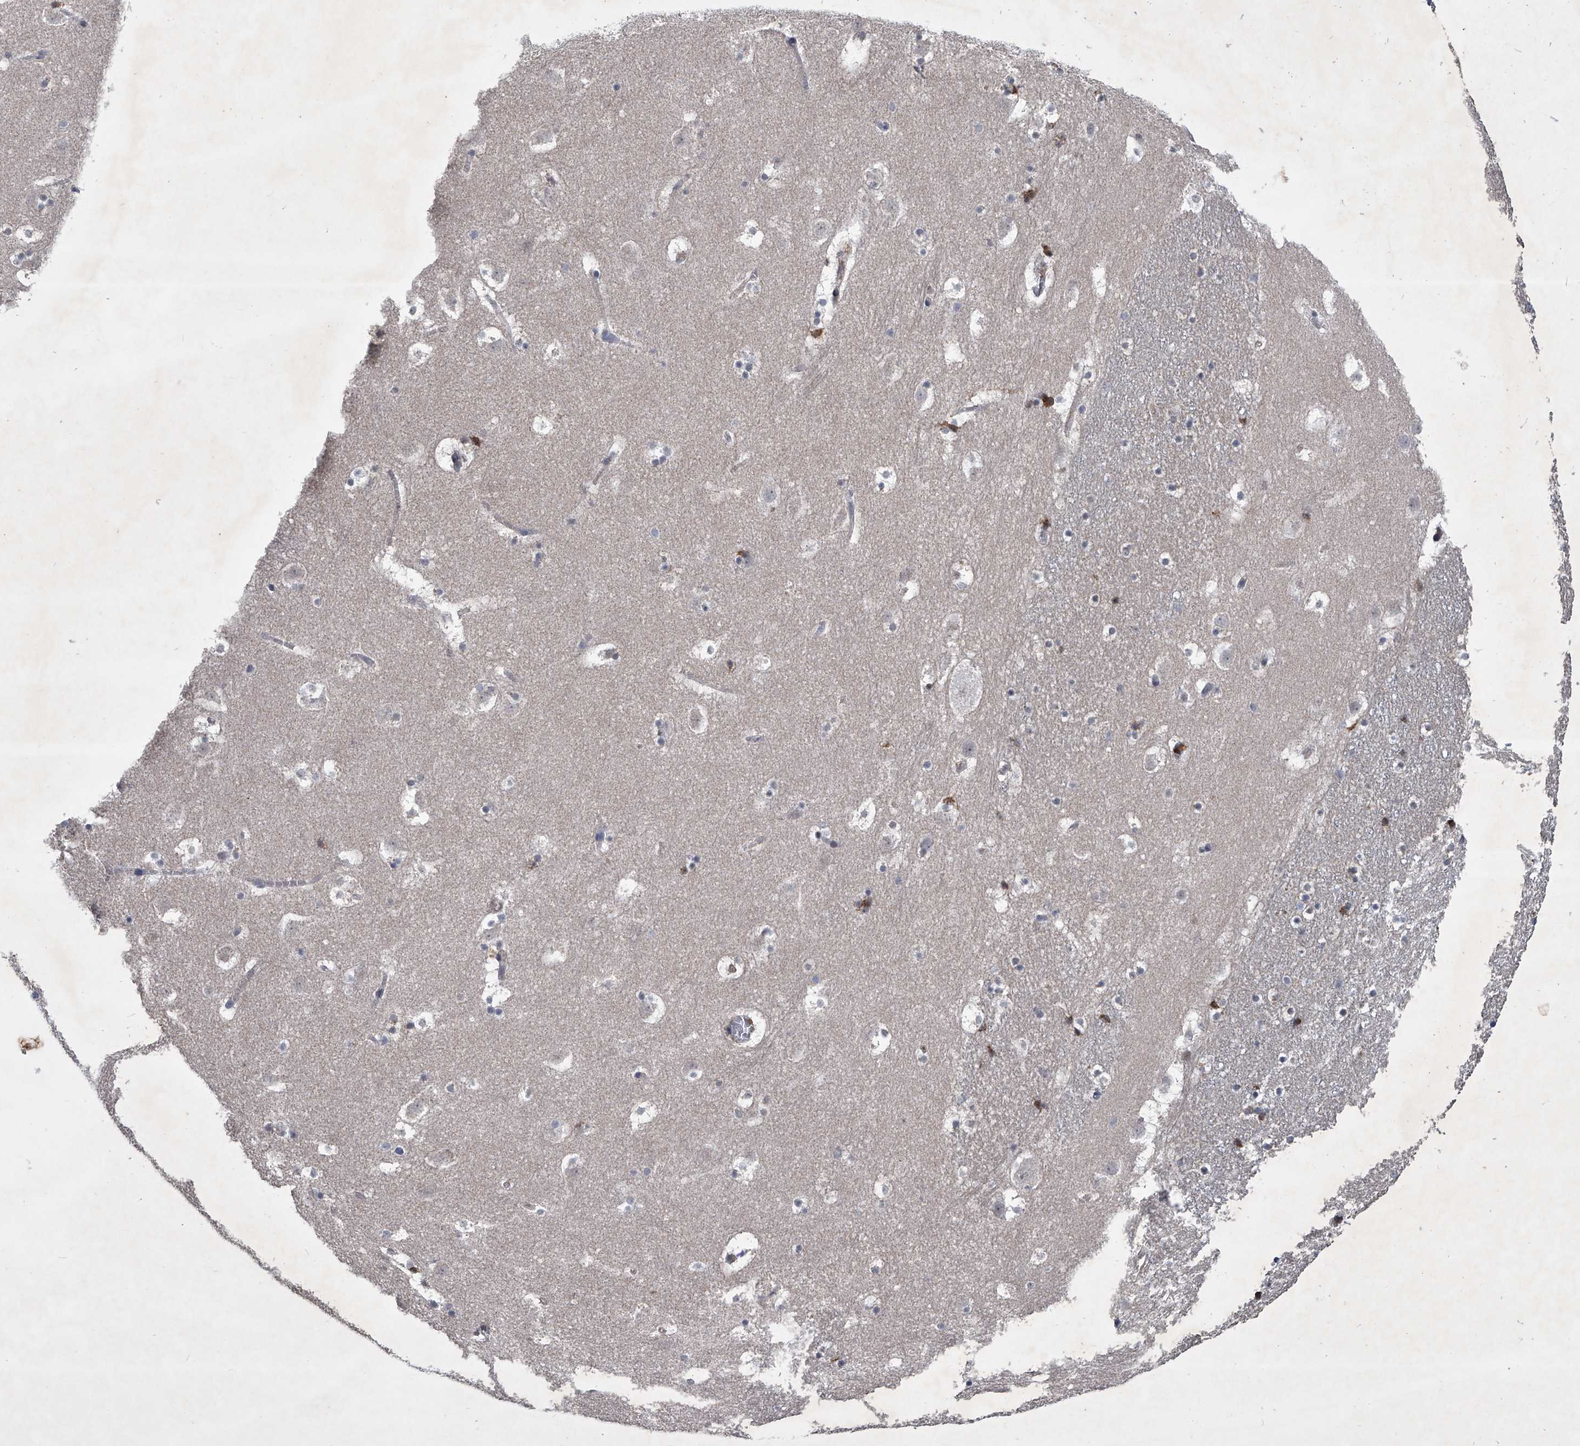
{"staining": {"intensity": "weak", "quantity": "<25%", "location": "cytoplasmic/membranous"}, "tissue": "caudate", "cell_type": "Glial cells", "image_type": "normal", "snomed": [{"axis": "morphology", "description": "Normal tissue, NOS"}, {"axis": "topography", "description": "Lateral ventricle wall"}], "caption": "Photomicrograph shows no protein staining in glial cells of benign caudate. (DAB (3,3'-diaminobenzidine) IHC with hematoxylin counter stain).", "gene": "ZNF76", "patient": {"sex": "male", "age": 45}}